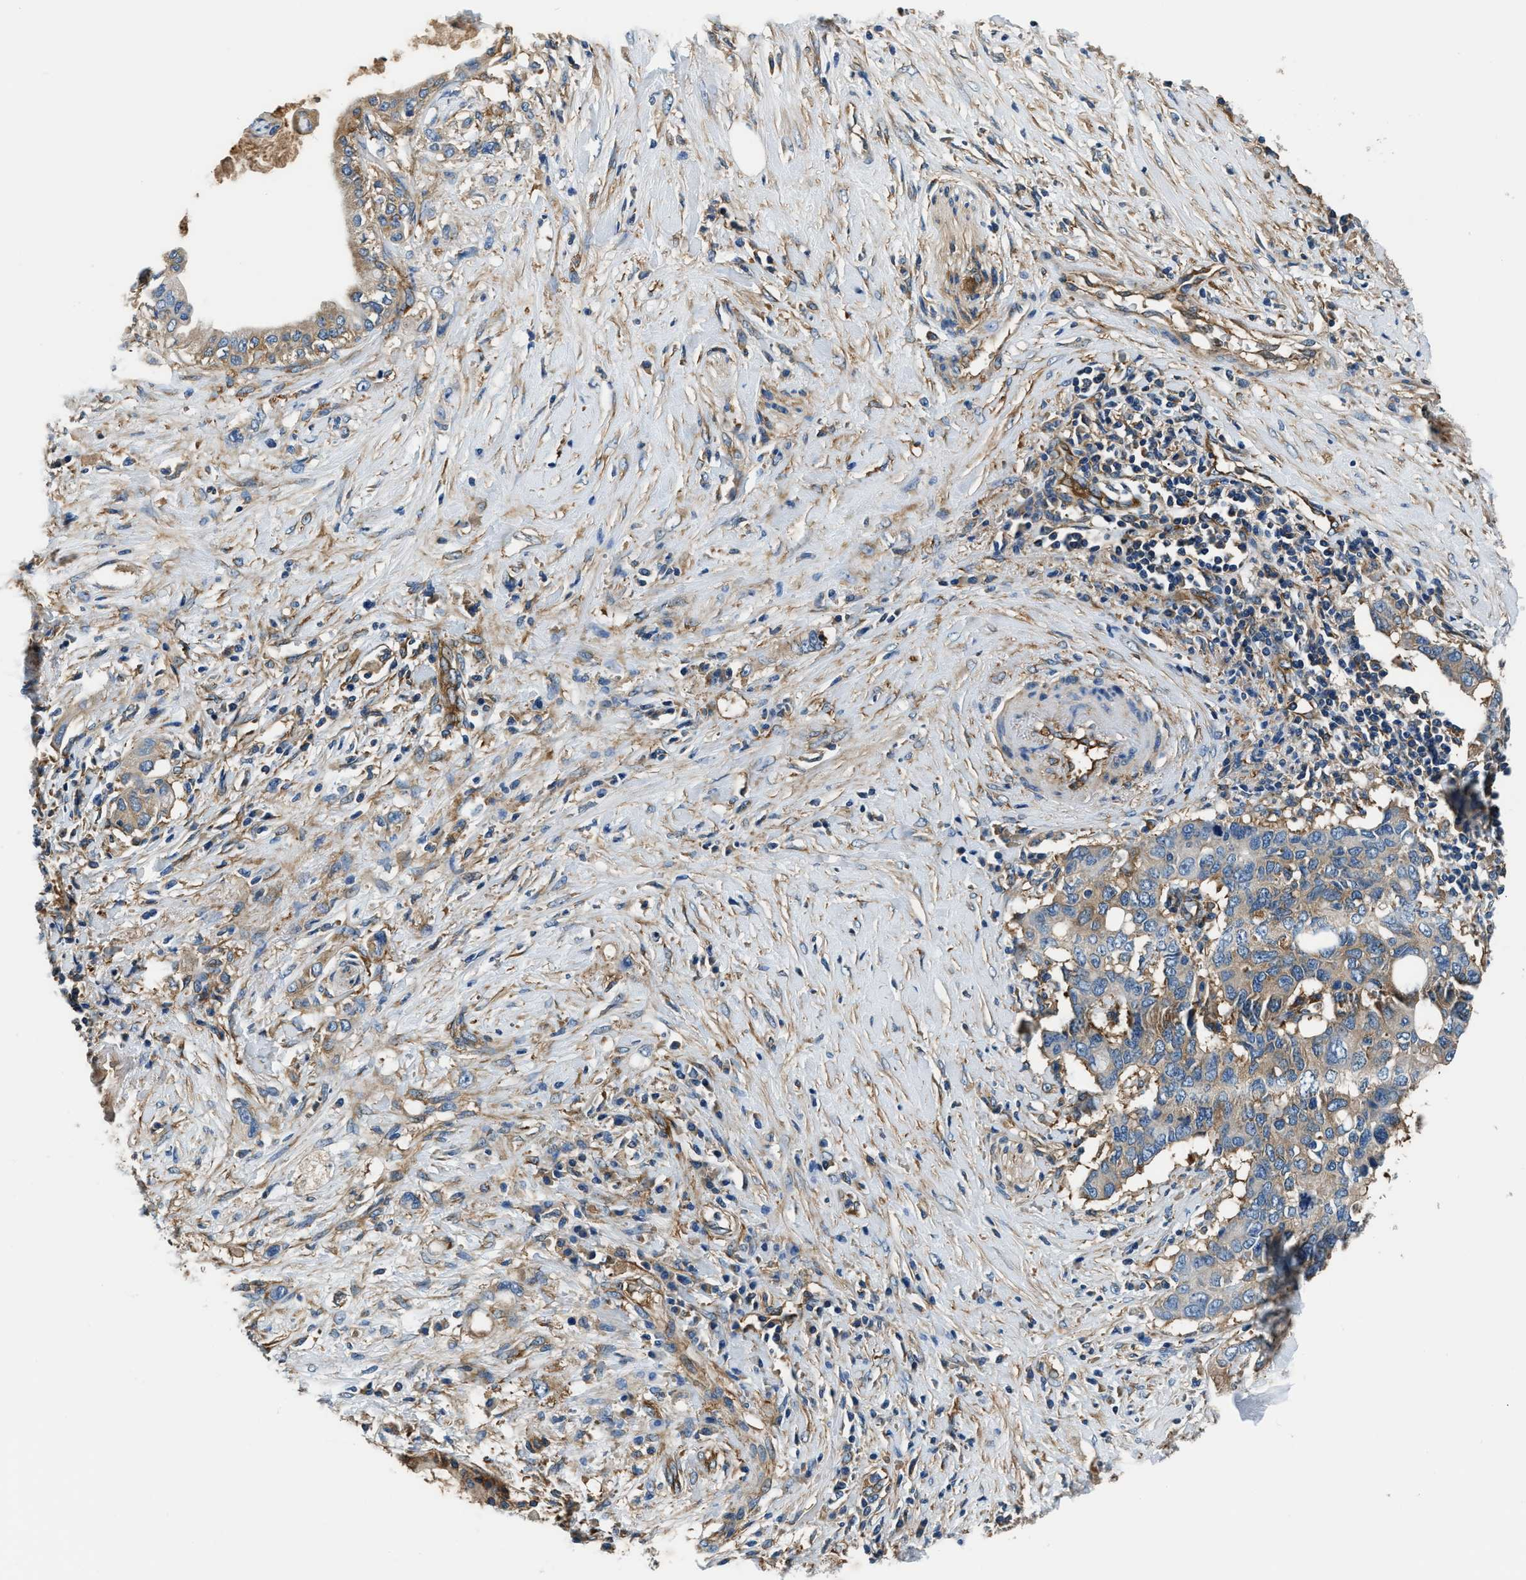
{"staining": {"intensity": "moderate", "quantity": "25%-75%", "location": "cytoplasmic/membranous"}, "tissue": "pancreatic cancer", "cell_type": "Tumor cells", "image_type": "cancer", "snomed": [{"axis": "morphology", "description": "Adenocarcinoma, NOS"}, {"axis": "topography", "description": "Pancreas"}], "caption": "Immunohistochemistry (IHC) of human adenocarcinoma (pancreatic) displays medium levels of moderate cytoplasmic/membranous expression in about 25%-75% of tumor cells. The staining was performed using DAB to visualize the protein expression in brown, while the nuclei were stained in blue with hematoxylin (Magnification: 20x).", "gene": "EEA1", "patient": {"sex": "female", "age": 56}}